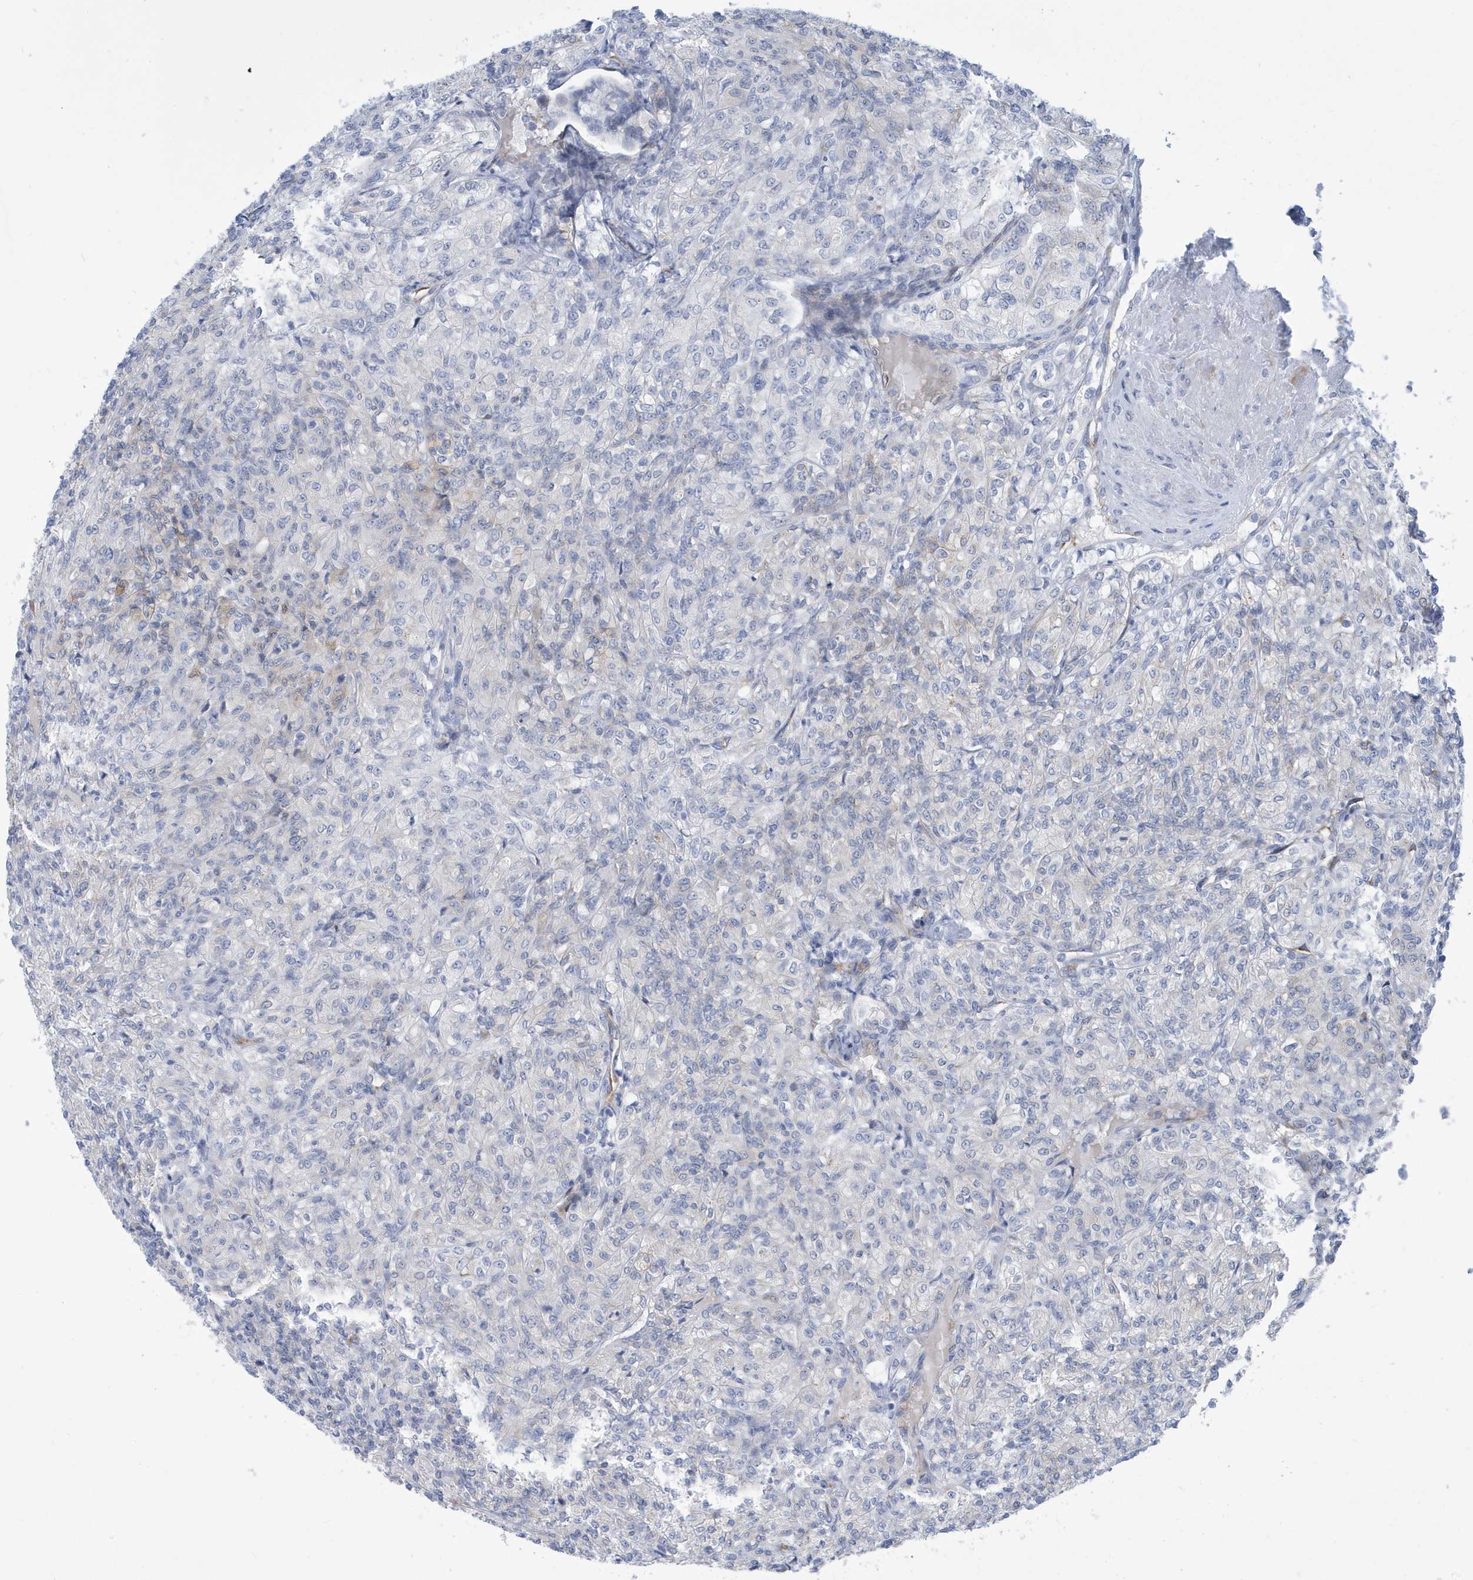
{"staining": {"intensity": "negative", "quantity": "none", "location": "none"}, "tissue": "renal cancer", "cell_type": "Tumor cells", "image_type": "cancer", "snomed": [{"axis": "morphology", "description": "Adenocarcinoma, NOS"}, {"axis": "topography", "description": "Kidney"}], "caption": "Tumor cells are negative for protein expression in human renal cancer (adenocarcinoma).", "gene": "SEMA3F", "patient": {"sex": "male", "age": 77}}